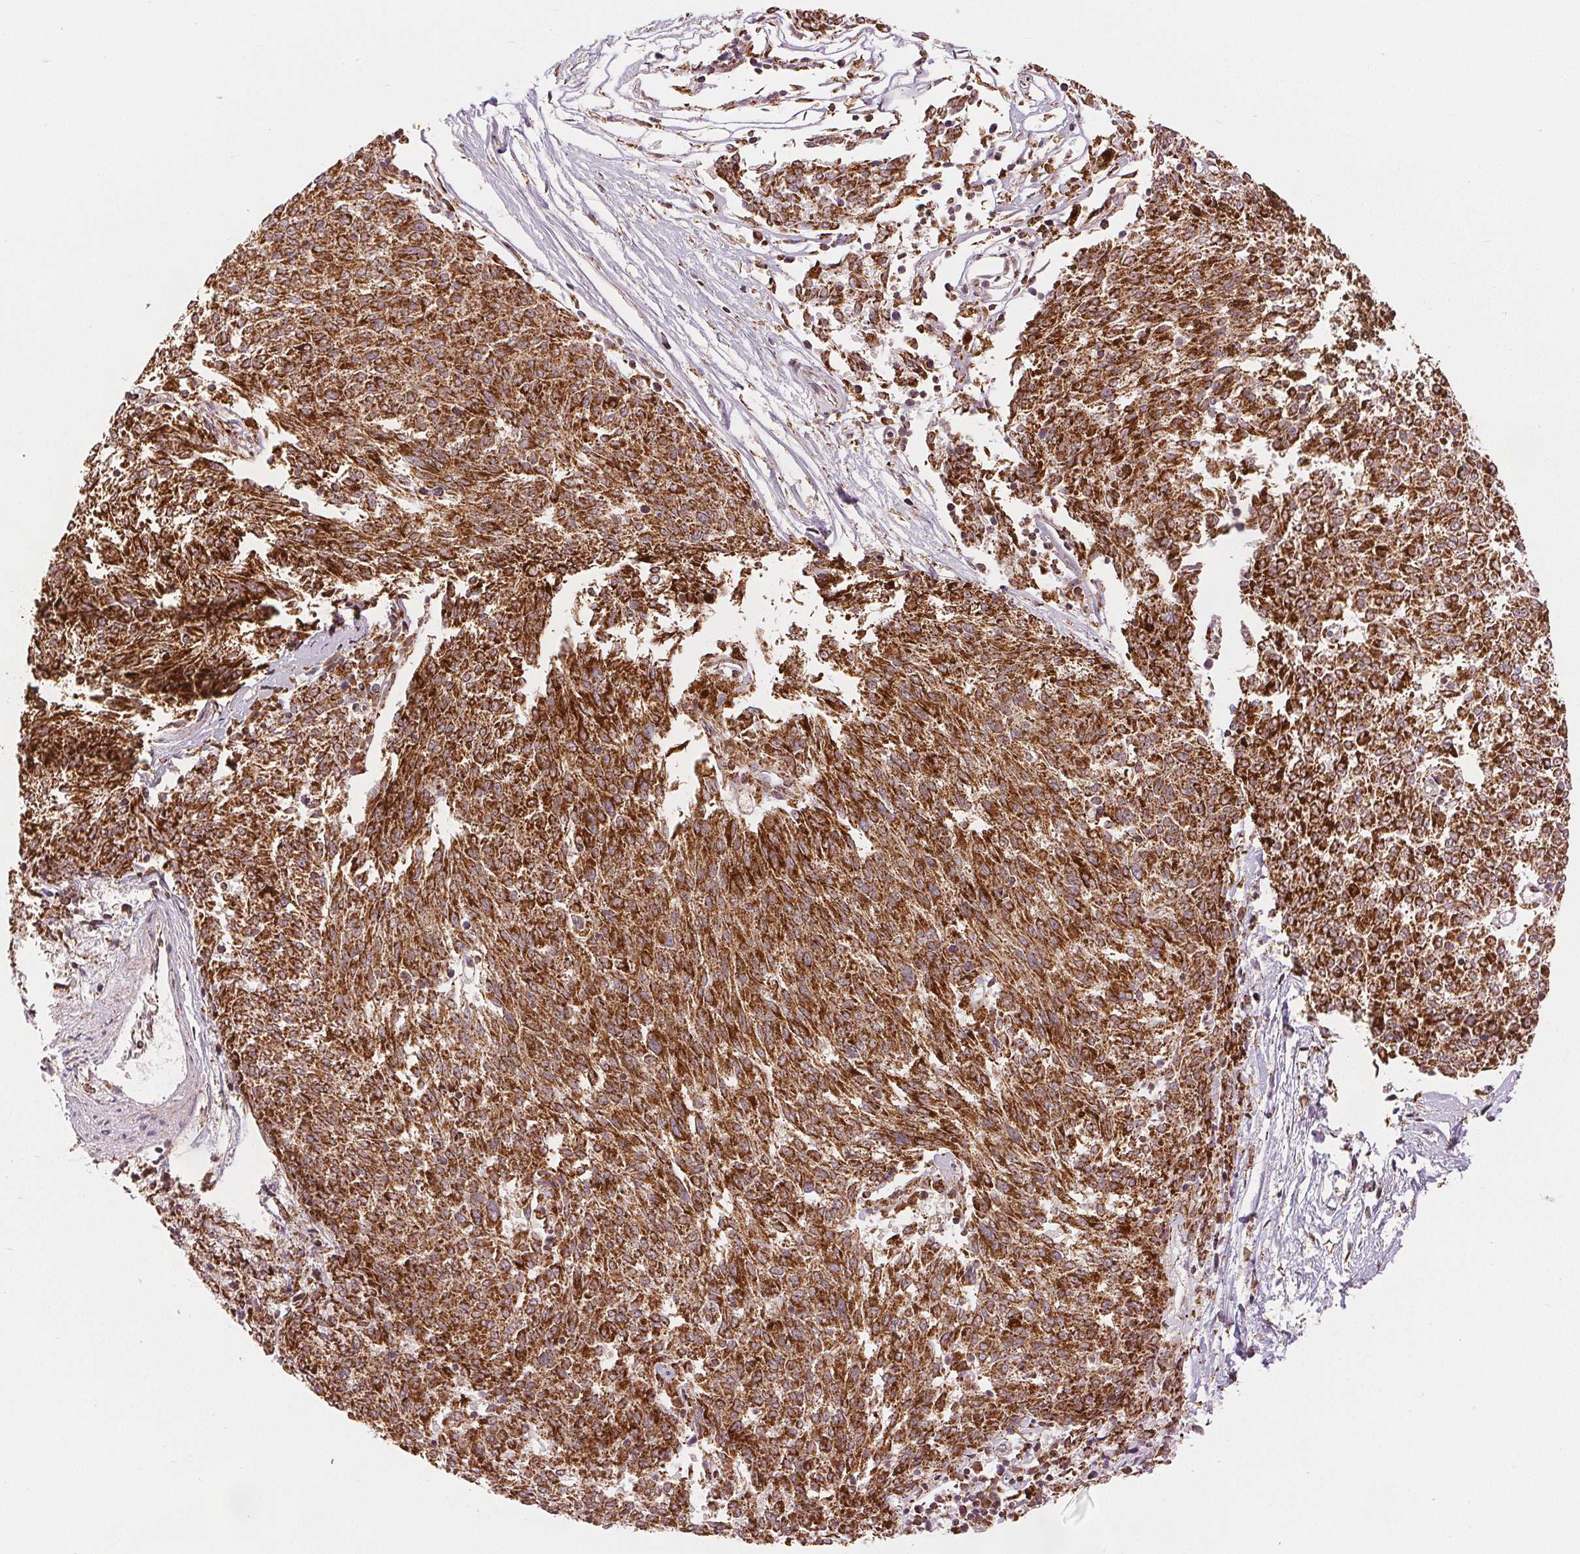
{"staining": {"intensity": "strong", "quantity": ">75%", "location": "cytoplasmic/membranous"}, "tissue": "melanoma", "cell_type": "Tumor cells", "image_type": "cancer", "snomed": [{"axis": "morphology", "description": "Malignant melanoma, NOS"}, {"axis": "topography", "description": "Skin"}], "caption": "Malignant melanoma stained with IHC shows strong cytoplasmic/membranous positivity in about >75% of tumor cells.", "gene": "SDHB", "patient": {"sex": "female", "age": 72}}